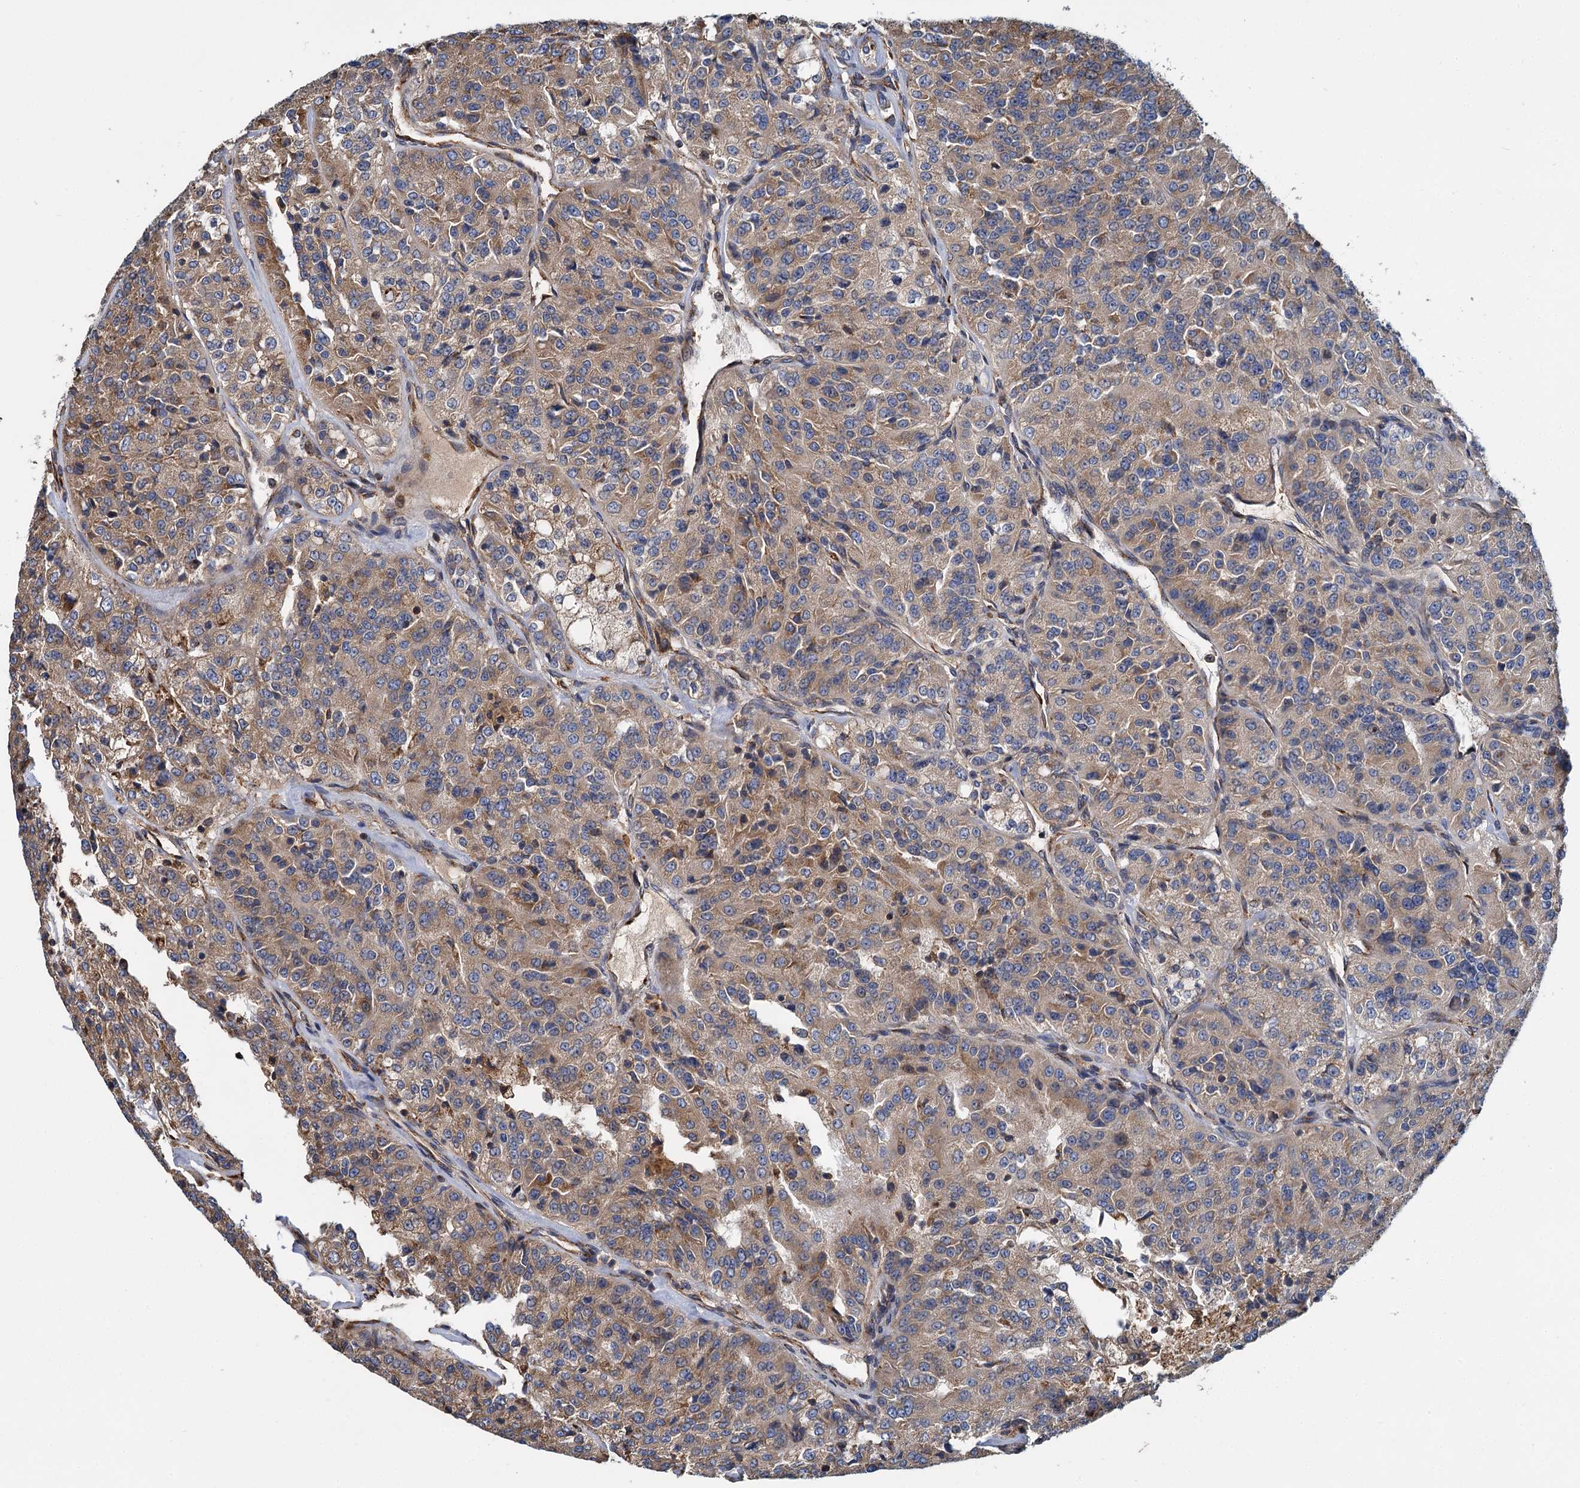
{"staining": {"intensity": "moderate", "quantity": "25%-75%", "location": "cytoplasmic/membranous"}, "tissue": "renal cancer", "cell_type": "Tumor cells", "image_type": "cancer", "snomed": [{"axis": "morphology", "description": "Adenocarcinoma, NOS"}, {"axis": "topography", "description": "Kidney"}], "caption": "Human renal adenocarcinoma stained with a protein marker exhibits moderate staining in tumor cells.", "gene": "LINS1", "patient": {"sex": "female", "age": 63}}